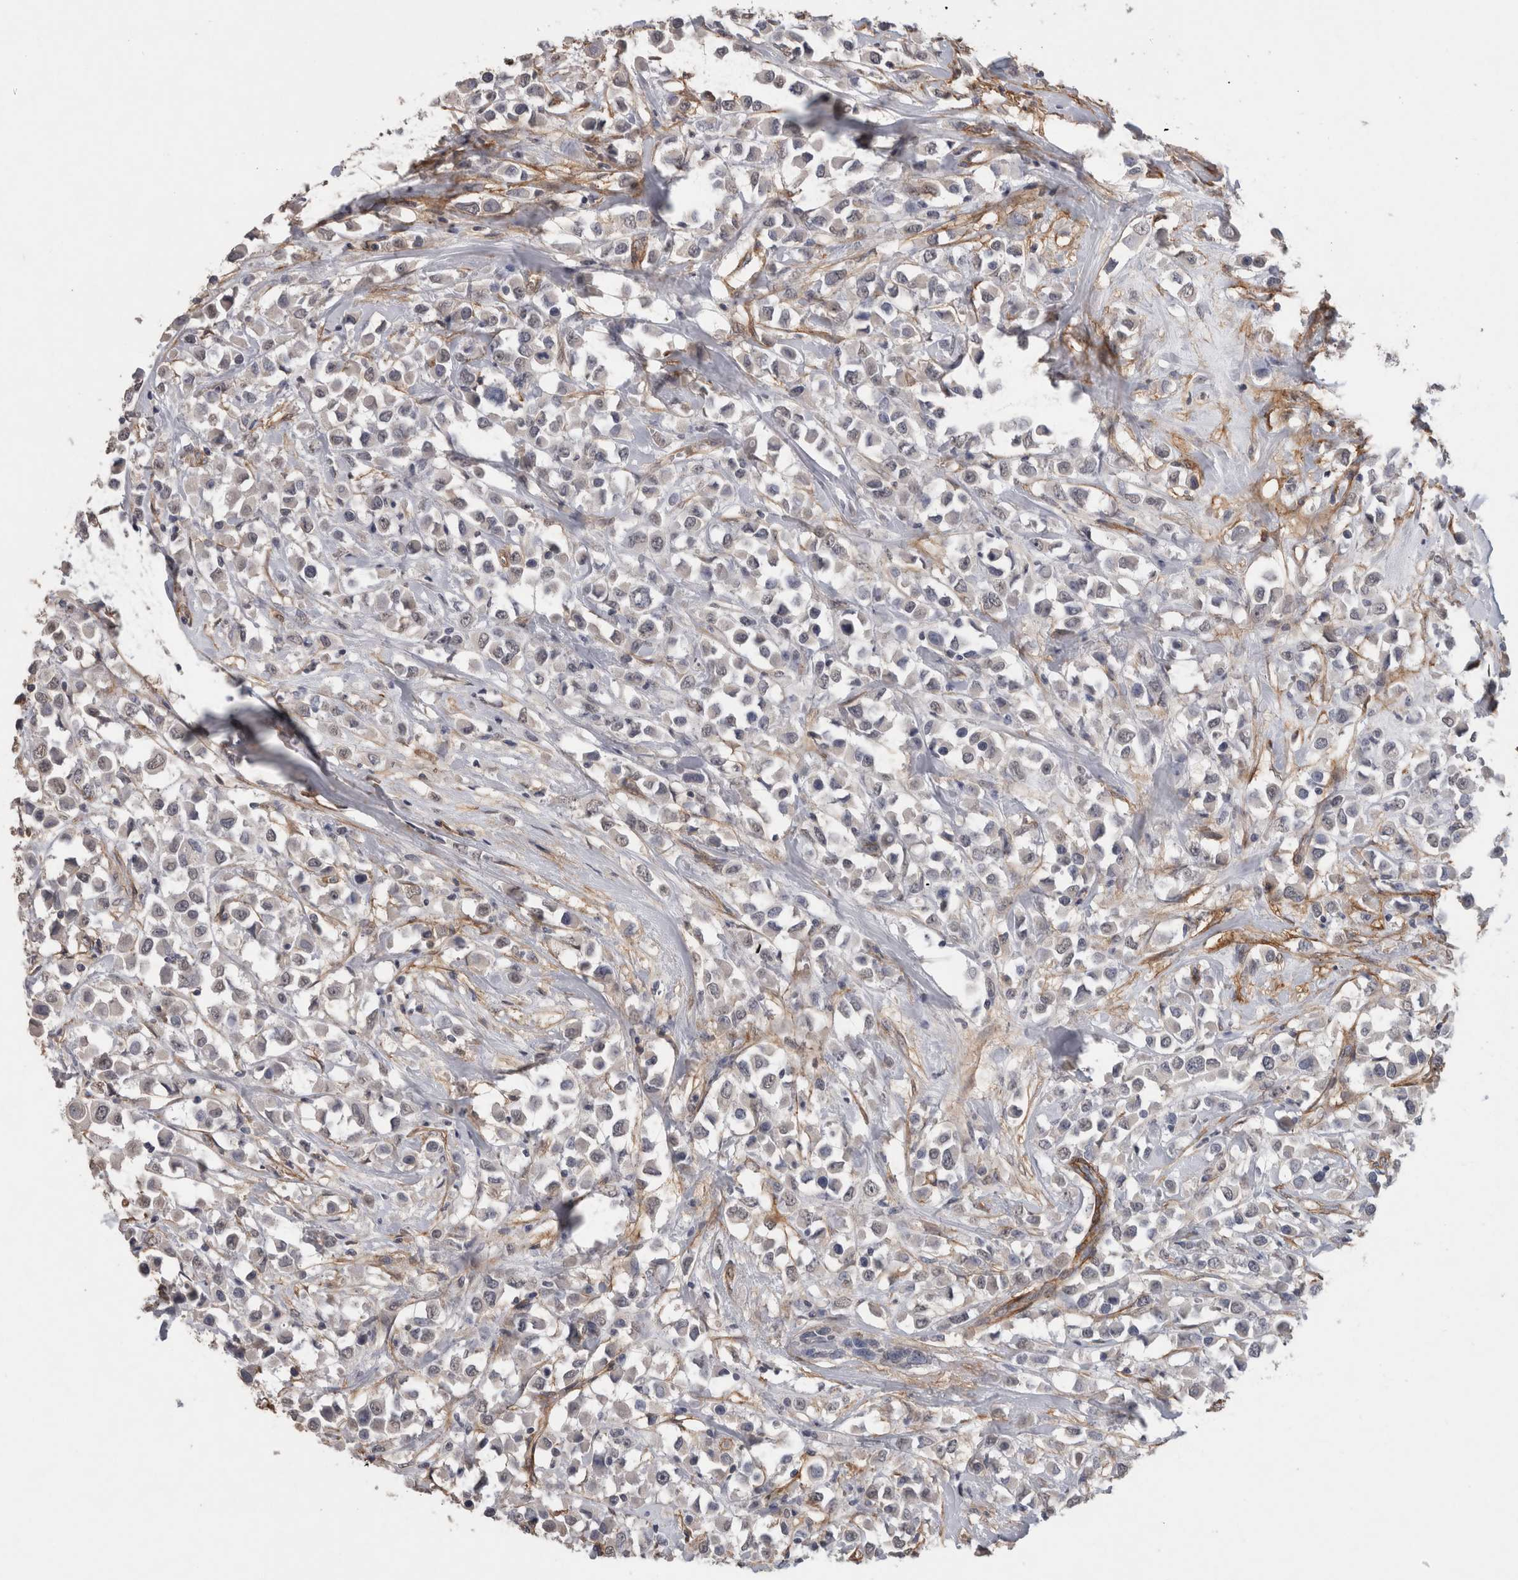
{"staining": {"intensity": "negative", "quantity": "none", "location": "none"}, "tissue": "breast cancer", "cell_type": "Tumor cells", "image_type": "cancer", "snomed": [{"axis": "morphology", "description": "Duct carcinoma"}, {"axis": "topography", "description": "Breast"}], "caption": "Tumor cells are negative for protein expression in human breast infiltrating ductal carcinoma. (Stains: DAB IHC with hematoxylin counter stain, Microscopy: brightfield microscopy at high magnification).", "gene": "RECK", "patient": {"sex": "female", "age": 61}}